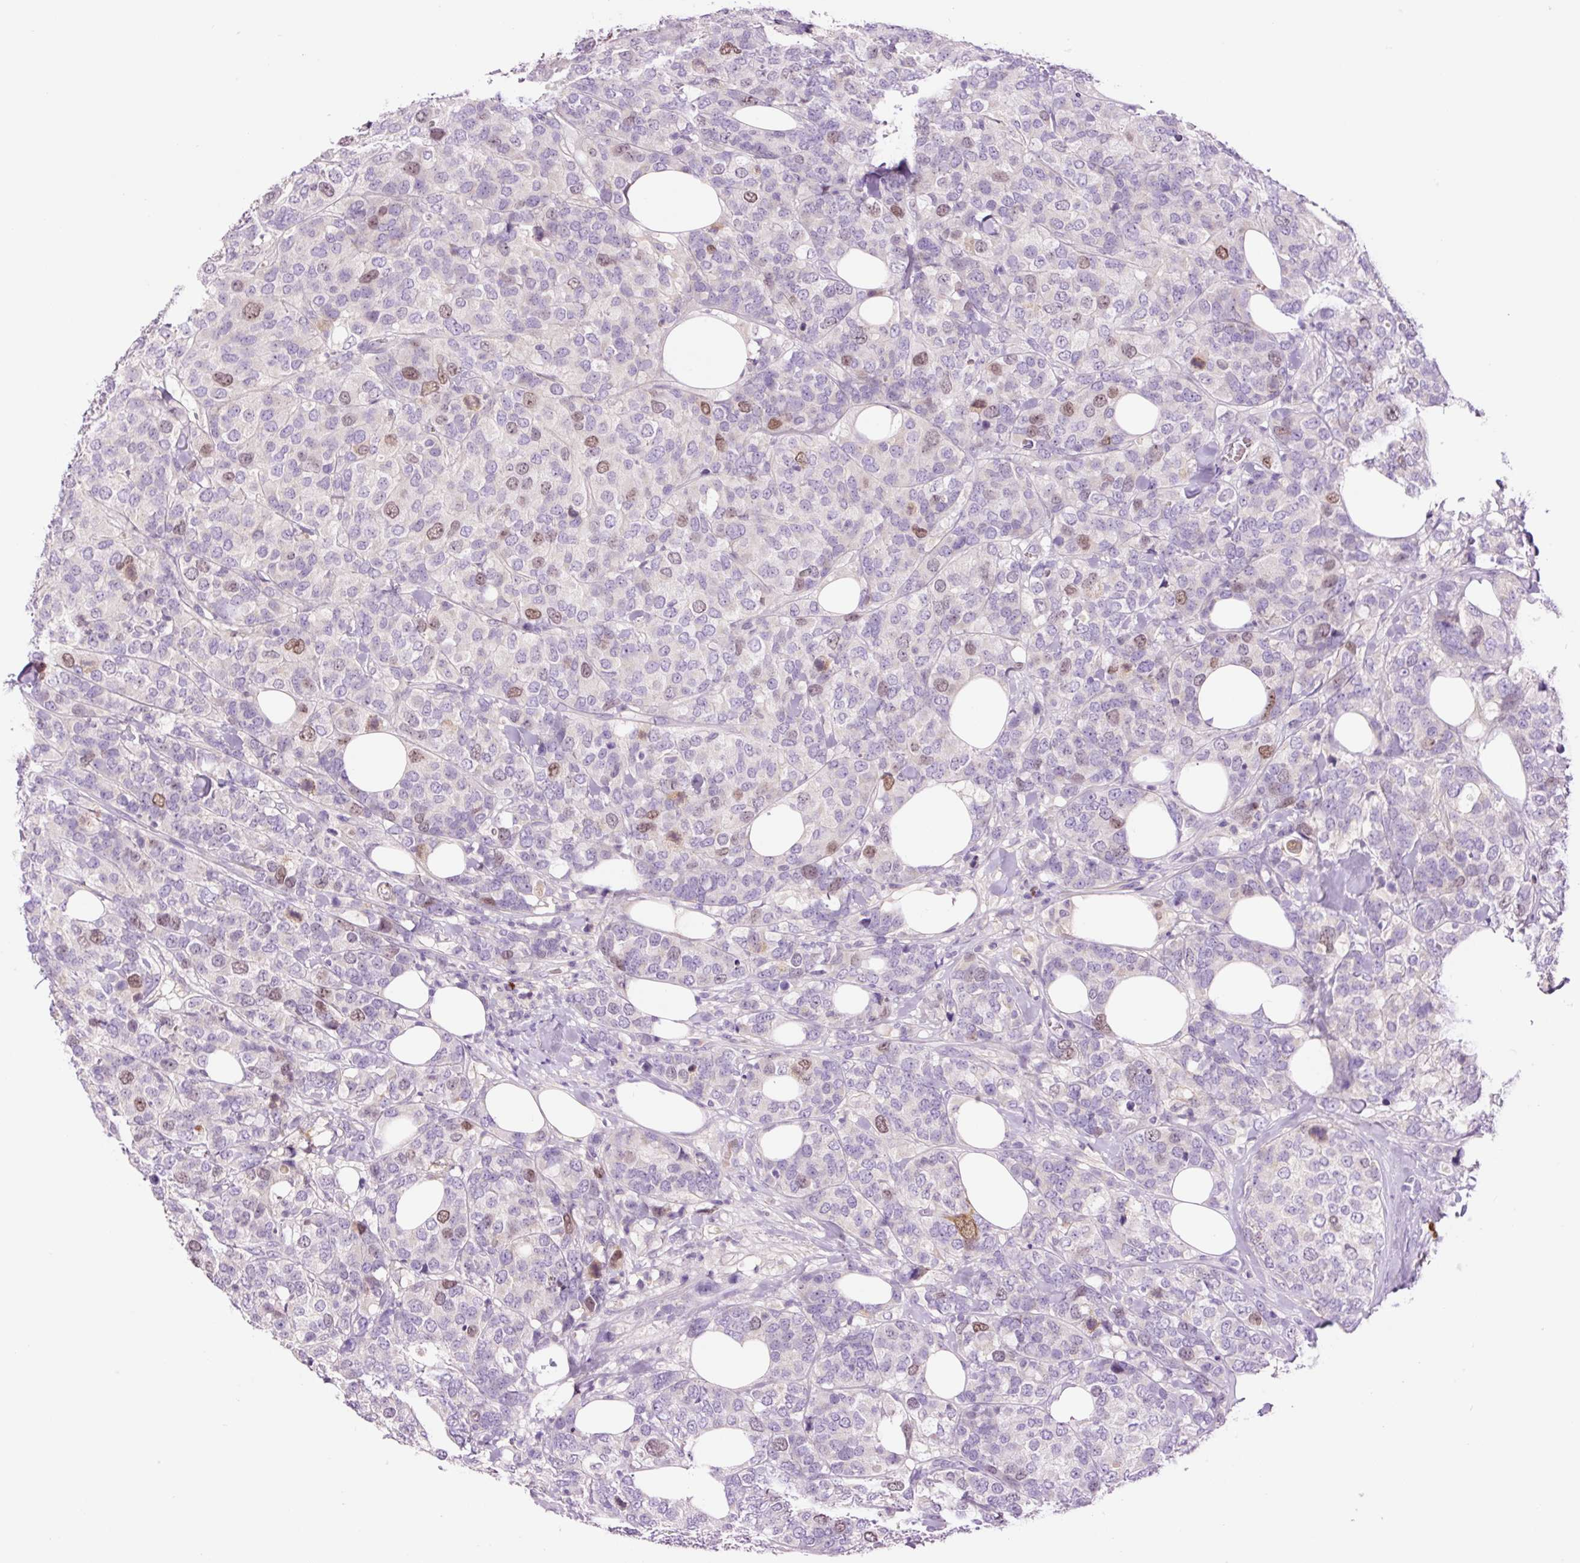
{"staining": {"intensity": "moderate", "quantity": "<25%", "location": "nuclear"}, "tissue": "breast cancer", "cell_type": "Tumor cells", "image_type": "cancer", "snomed": [{"axis": "morphology", "description": "Lobular carcinoma"}, {"axis": "topography", "description": "Breast"}], "caption": "The image demonstrates immunohistochemical staining of lobular carcinoma (breast). There is moderate nuclear positivity is appreciated in about <25% of tumor cells. Nuclei are stained in blue.", "gene": "DPPA4", "patient": {"sex": "female", "age": 59}}